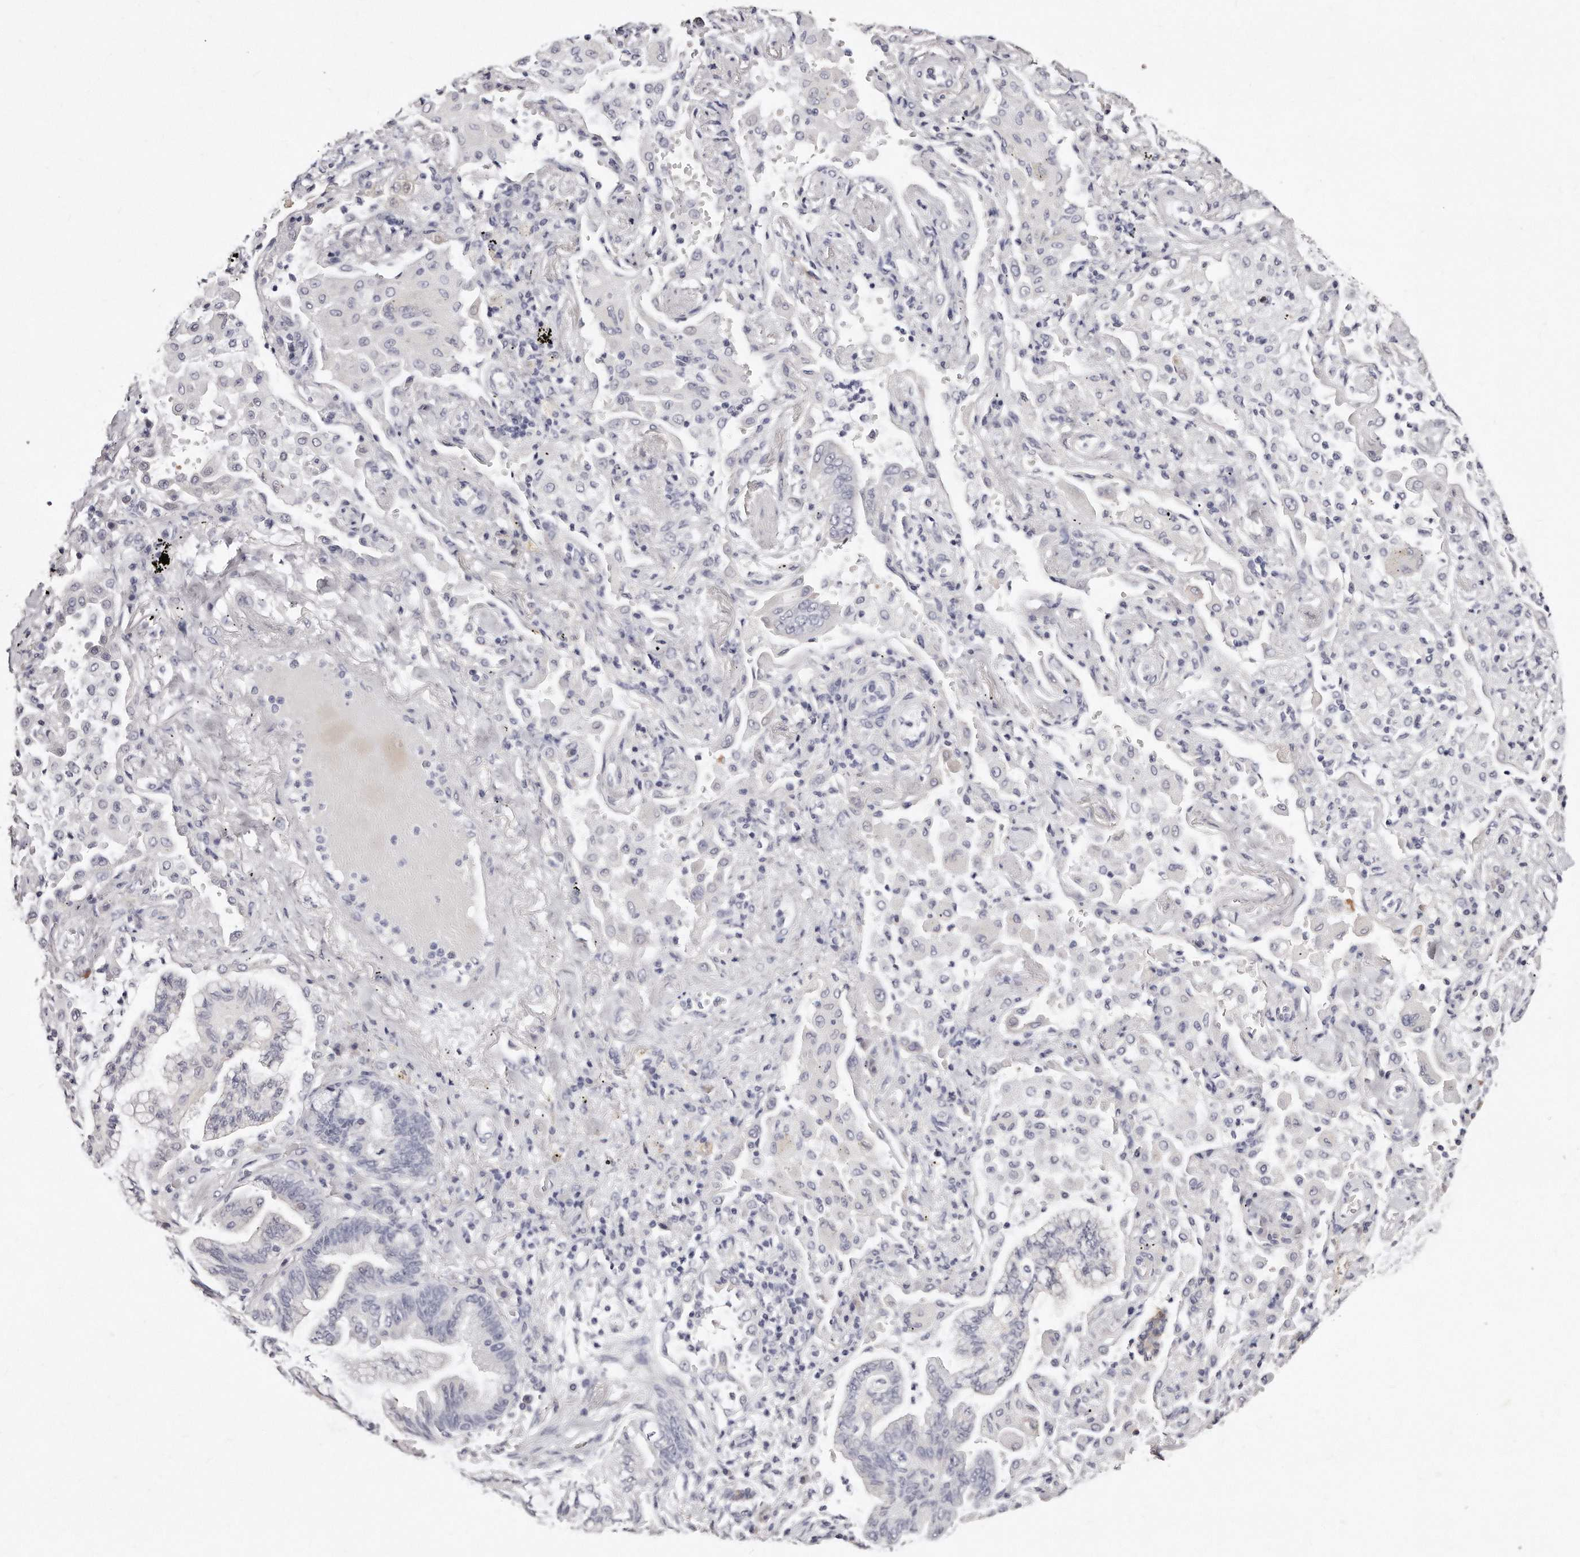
{"staining": {"intensity": "negative", "quantity": "none", "location": "none"}, "tissue": "bronchus", "cell_type": "Respiratory epithelial cells", "image_type": "normal", "snomed": [{"axis": "morphology", "description": "Normal tissue, NOS"}, {"axis": "morphology", "description": "Adenocarcinoma, NOS"}, {"axis": "topography", "description": "Bronchus"}, {"axis": "topography", "description": "Lung"}], "caption": "An immunohistochemistry (IHC) image of benign bronchus is shown. There is no staining in respiratory epithelial cells of bronchus. (DAB (3,3'-diaminobenzidine) immunohistochemistry (IHC) with hematoxylin counter stain).", "gene": "GDA", "patient": {"sex": "female", "age": 70}}